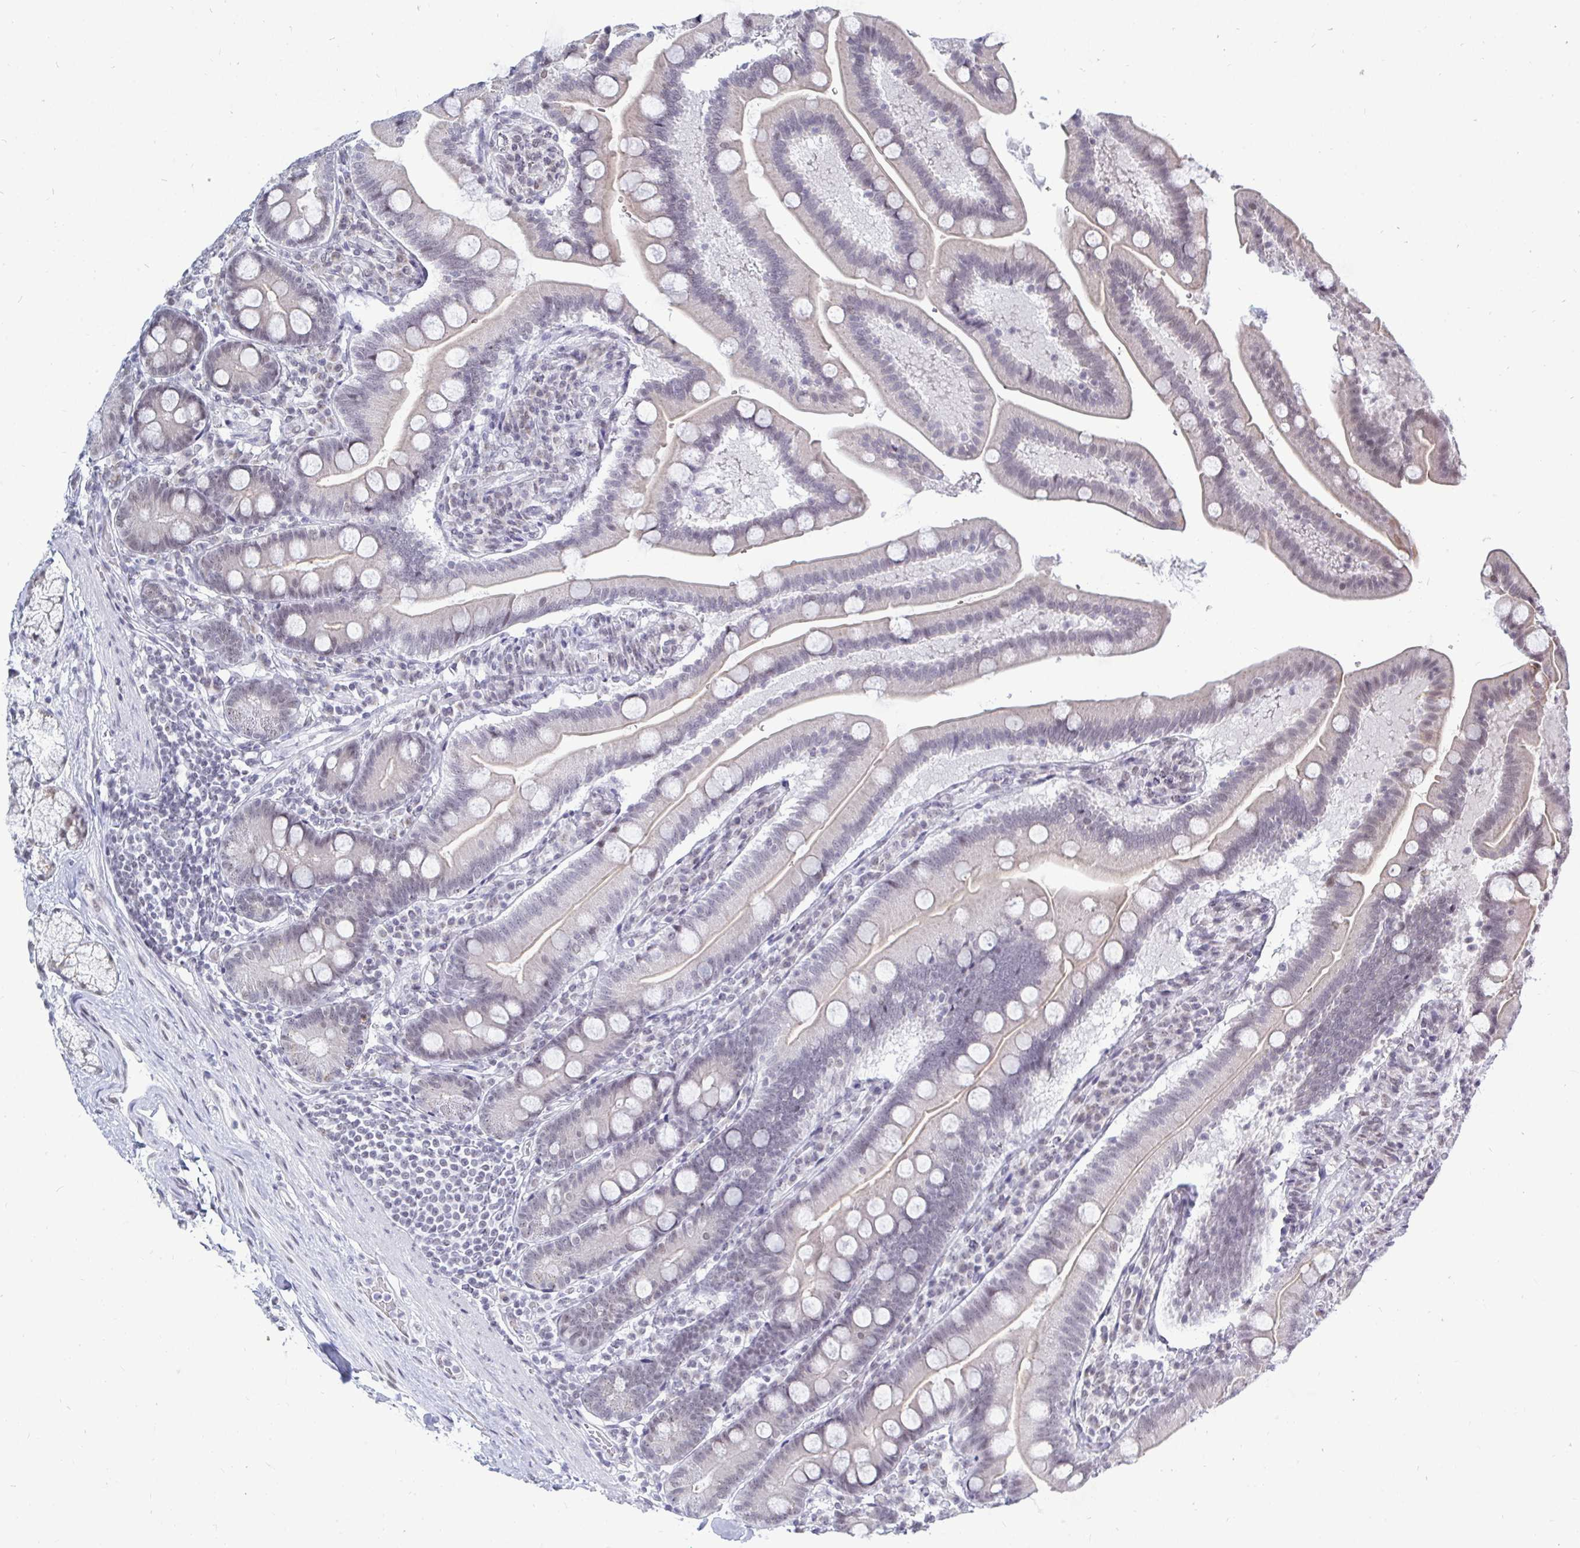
{"staining": {"intensity": "negative", "quantity": "none", "location": "none"}, "tissue": "duodenum", "cell_type": "Glandular cells", "image_type": "normal", "snomed": [{"axis": "morphology", "description": "Normal tissue, NOS"}, {"axis": "topography", "description": "Duodenum"}], "caption": "Normal duodenum was stained to show a protein in brown. There is no significant positivity in glandular cells. (DAB immunohistochemistry with hematoxylin counter stain).", "gene": "TRIP12", "patient": {"sex": "female", "age": 67}}